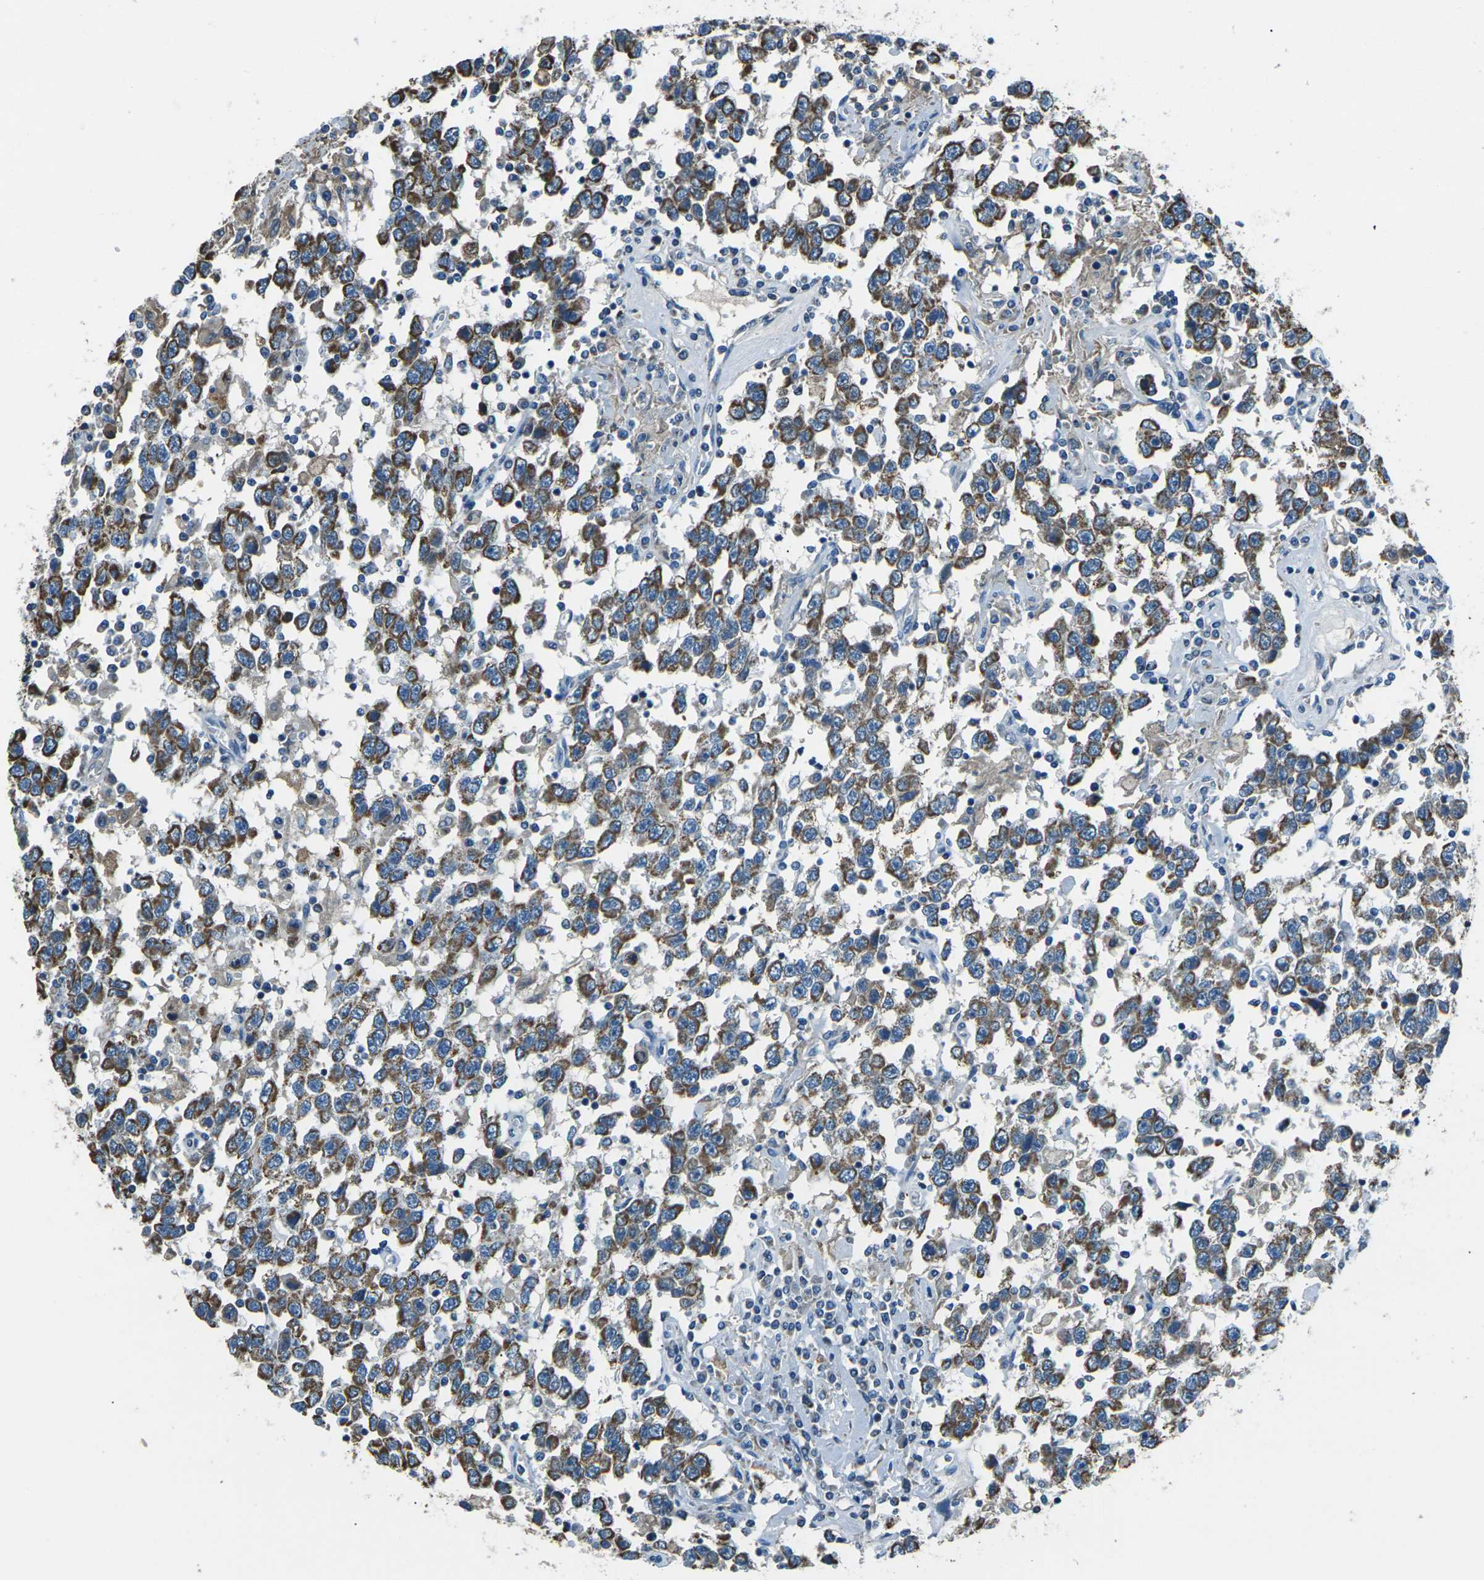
{"staining": {"intensity": "moderate", "quantity": ">75%", "location": "cytoplasmic/membranous"}, "tissue": "testis cancer", "cell_type": "Tumor cells", "image_type": "cancer", "snomed": [{"axis": "morphology", "description": "Seminoma, NOS"}, {"axis": "topography", "description": "Testis"}], "caption": "Testis cancer was stained to show a protein in brown. There is medium levels of moderate cytoplasmic/membranous staining in approximately >75% of tumor cells.", "gene": "IRF3", "patient": {"sex": "male", "age": 41}}